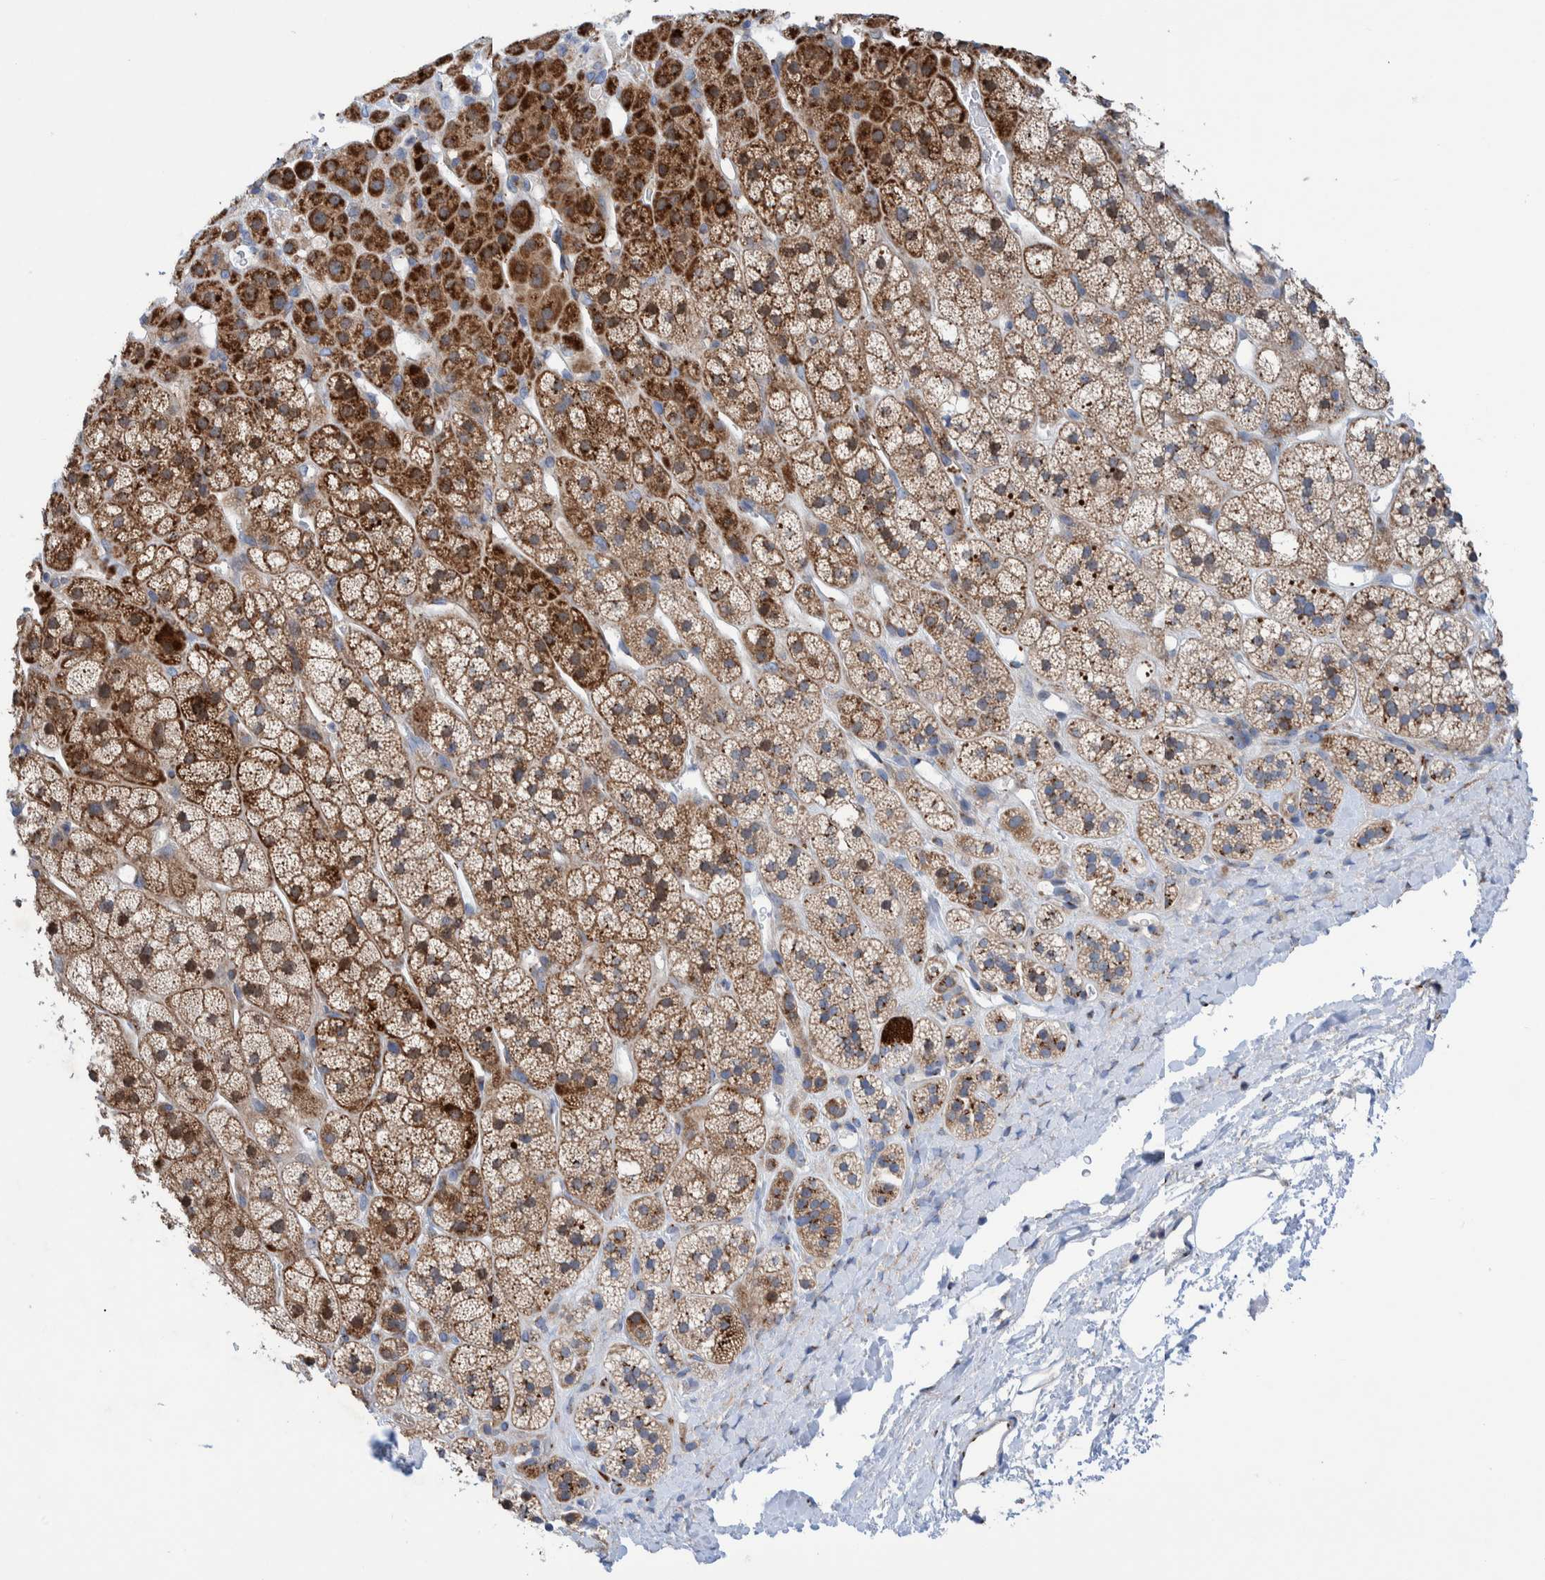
{"staining": {"intensity": "strong", "quantity": ">75%", "location": "cytoplasmic/membranous"}, "tissue": "adrenal gland", "cell_type": "Glandular cells", "image_type": "normal", "snomed": [{"axis": "morphology", "description": "Normal tissue, NOS"}, {"axis": "topography", "description": "Adrenal gland"}], "caption": "IHC image of normal adrenal gland: adrenal gland stained using immunohistochemistry (IHC) displays high levels of strong protein expression localized specifically in the cytoplasmic/membranous of glandular cells, appearing as a cytoplasmic/membranous brown color.", "gene": "TRIM58", "patient": {"sex": "male", "age": 56}}